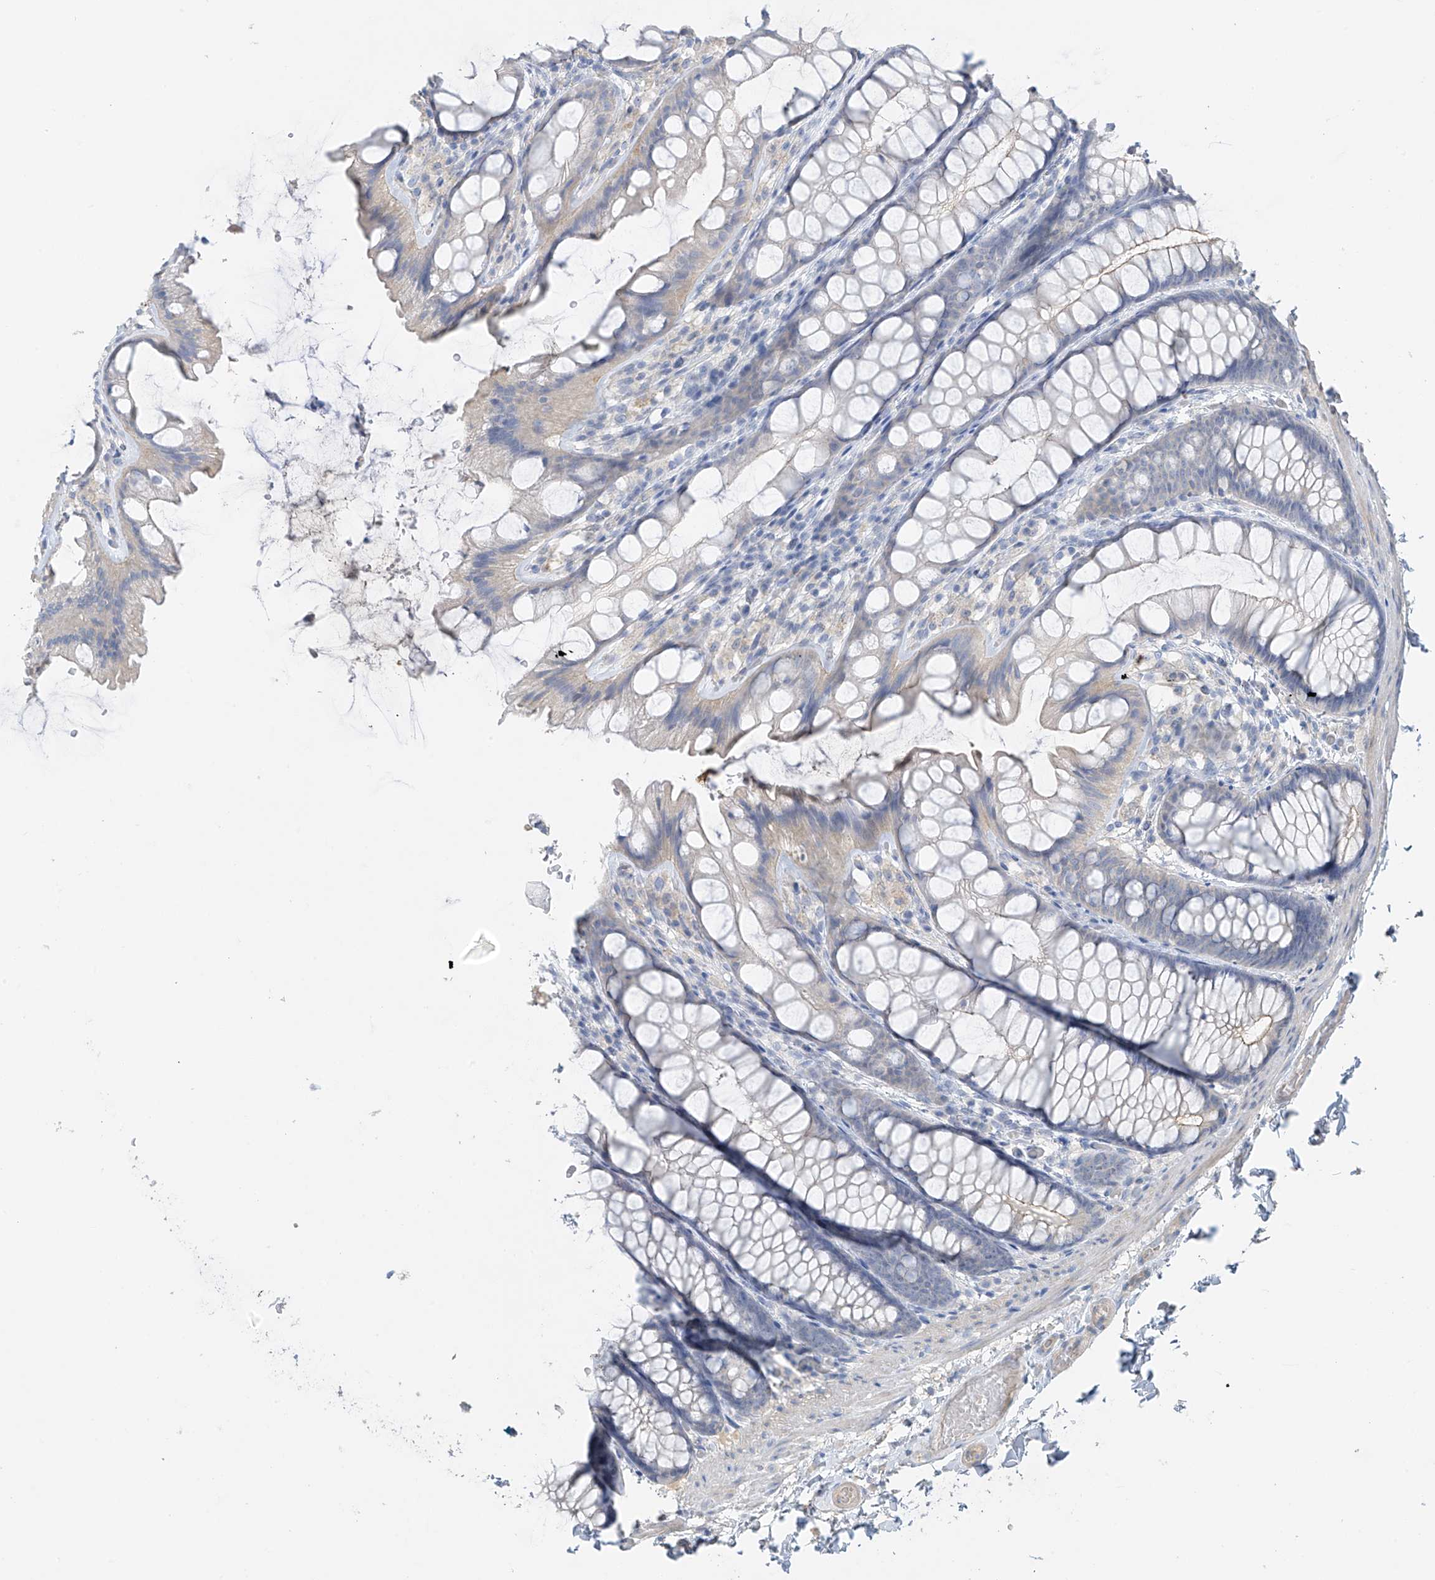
{"staining": {"intensity": "negative", "quantity": "none", "location": "none"}, "tissue": "colon", "cell_type": "Endothelial cells", "image_type": "normal", "snomed": [{"axis": "morphology", "description": "Normal tissue, NOS"}, {"axis": "topography", "description": "Colon"}], "caption": "DAB immunohistochemical staining of normal human colon reveals no significant staining in endothelial cells. (DAB immunohistochemistry with hematoxylin counter stain).", "gene": "PRSS12", "patient": {"sex": "male", "age": 47}}